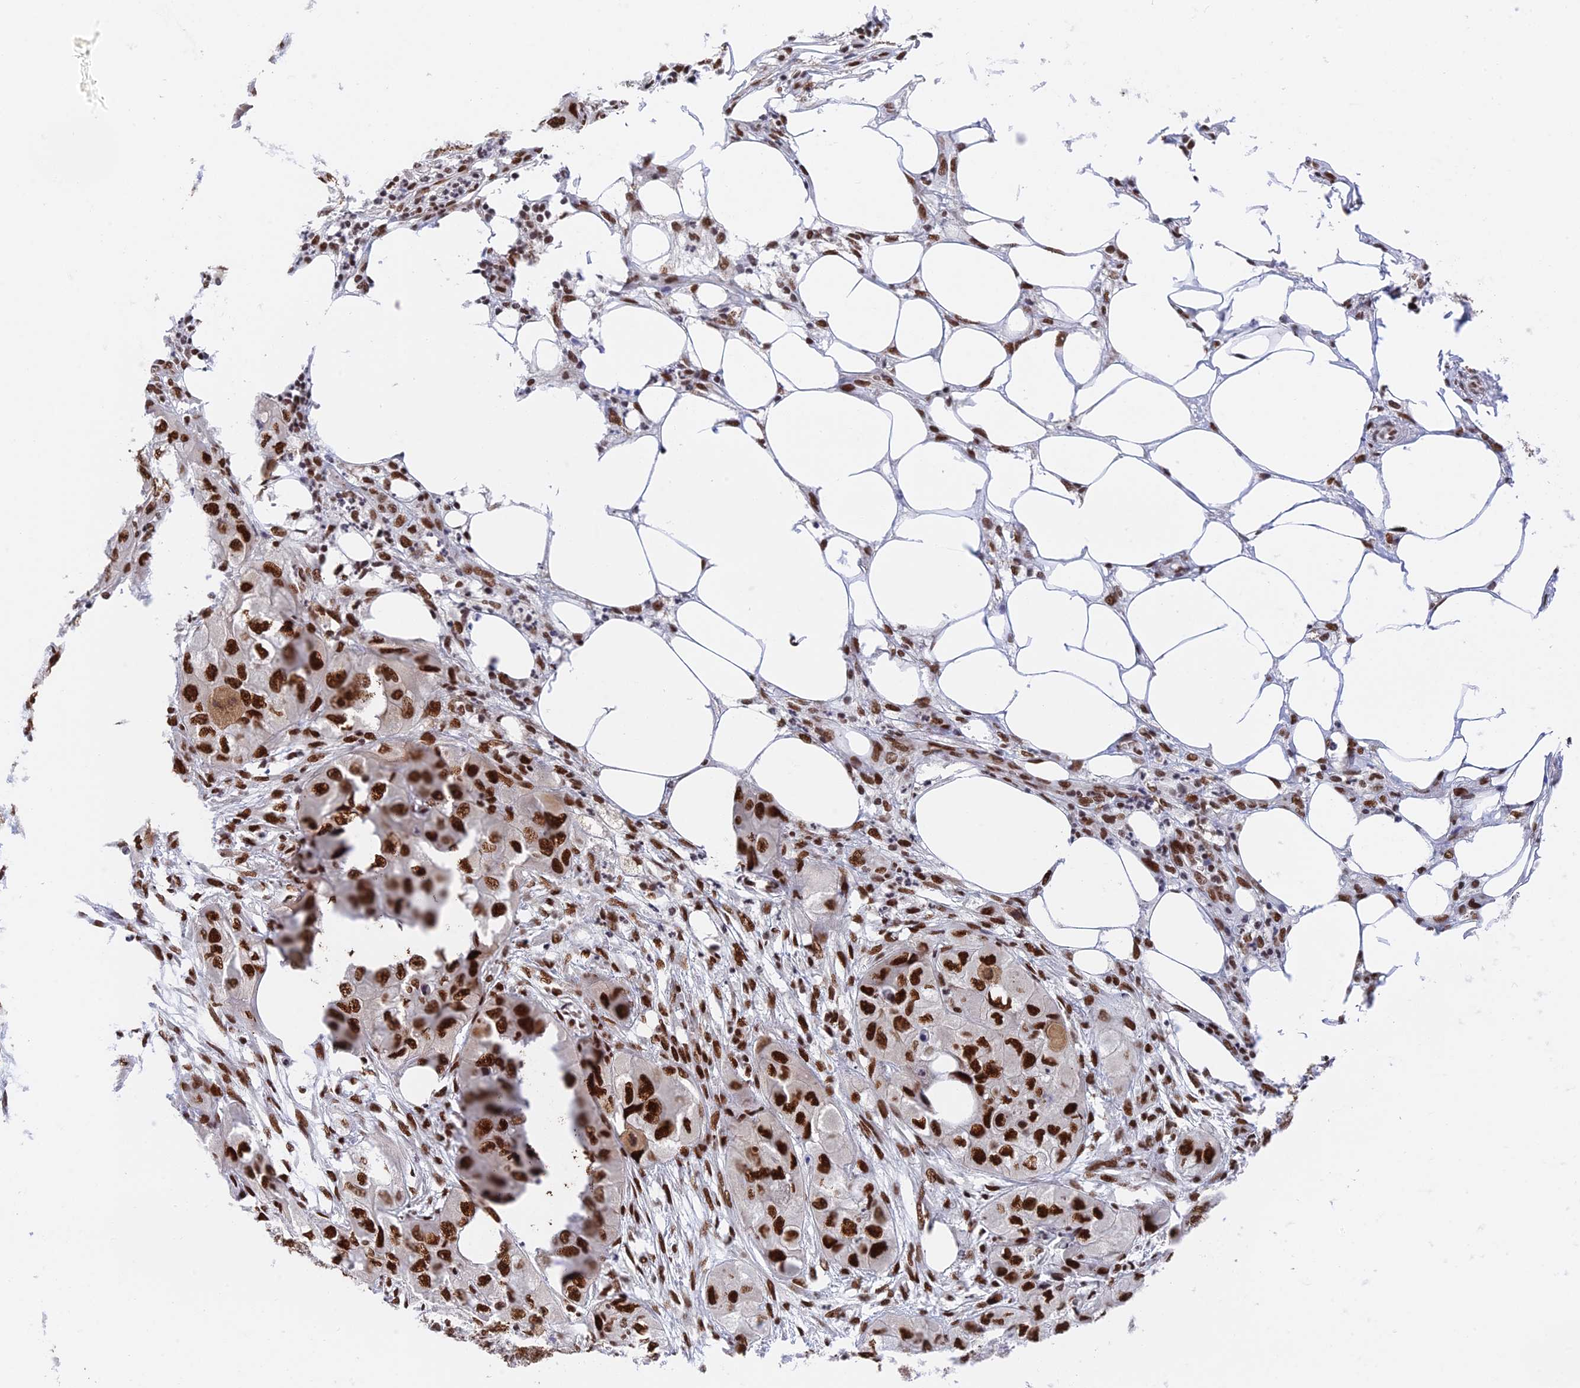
{"staining": {"intensity": "strong", "quantity": ">75%", "location": "nuclear"}, "tissue": "skin cancer", "cell_type": "Tumor cells", "image_type": "cancer", "snomed": [{"axis": "morphology", "description": "Squamous cell carcinoma, NOS"}, {"axis": "topography", "description": "Skin"}, {"axis": "topography", "description": "Subcutis"}], "caption": "Skin cancer (squamous cell carcinoma) stained for a protein displays strong nuclear positivity in tumor cells. (Stains: DAB (3,3'-diaminobenzidine) in brown, nuclei in blue, Microscopy: brightfield microscopy at high magnification).", "gene": "EEF1AKMT3", "patient": {"sex": "male", "age": 73}}